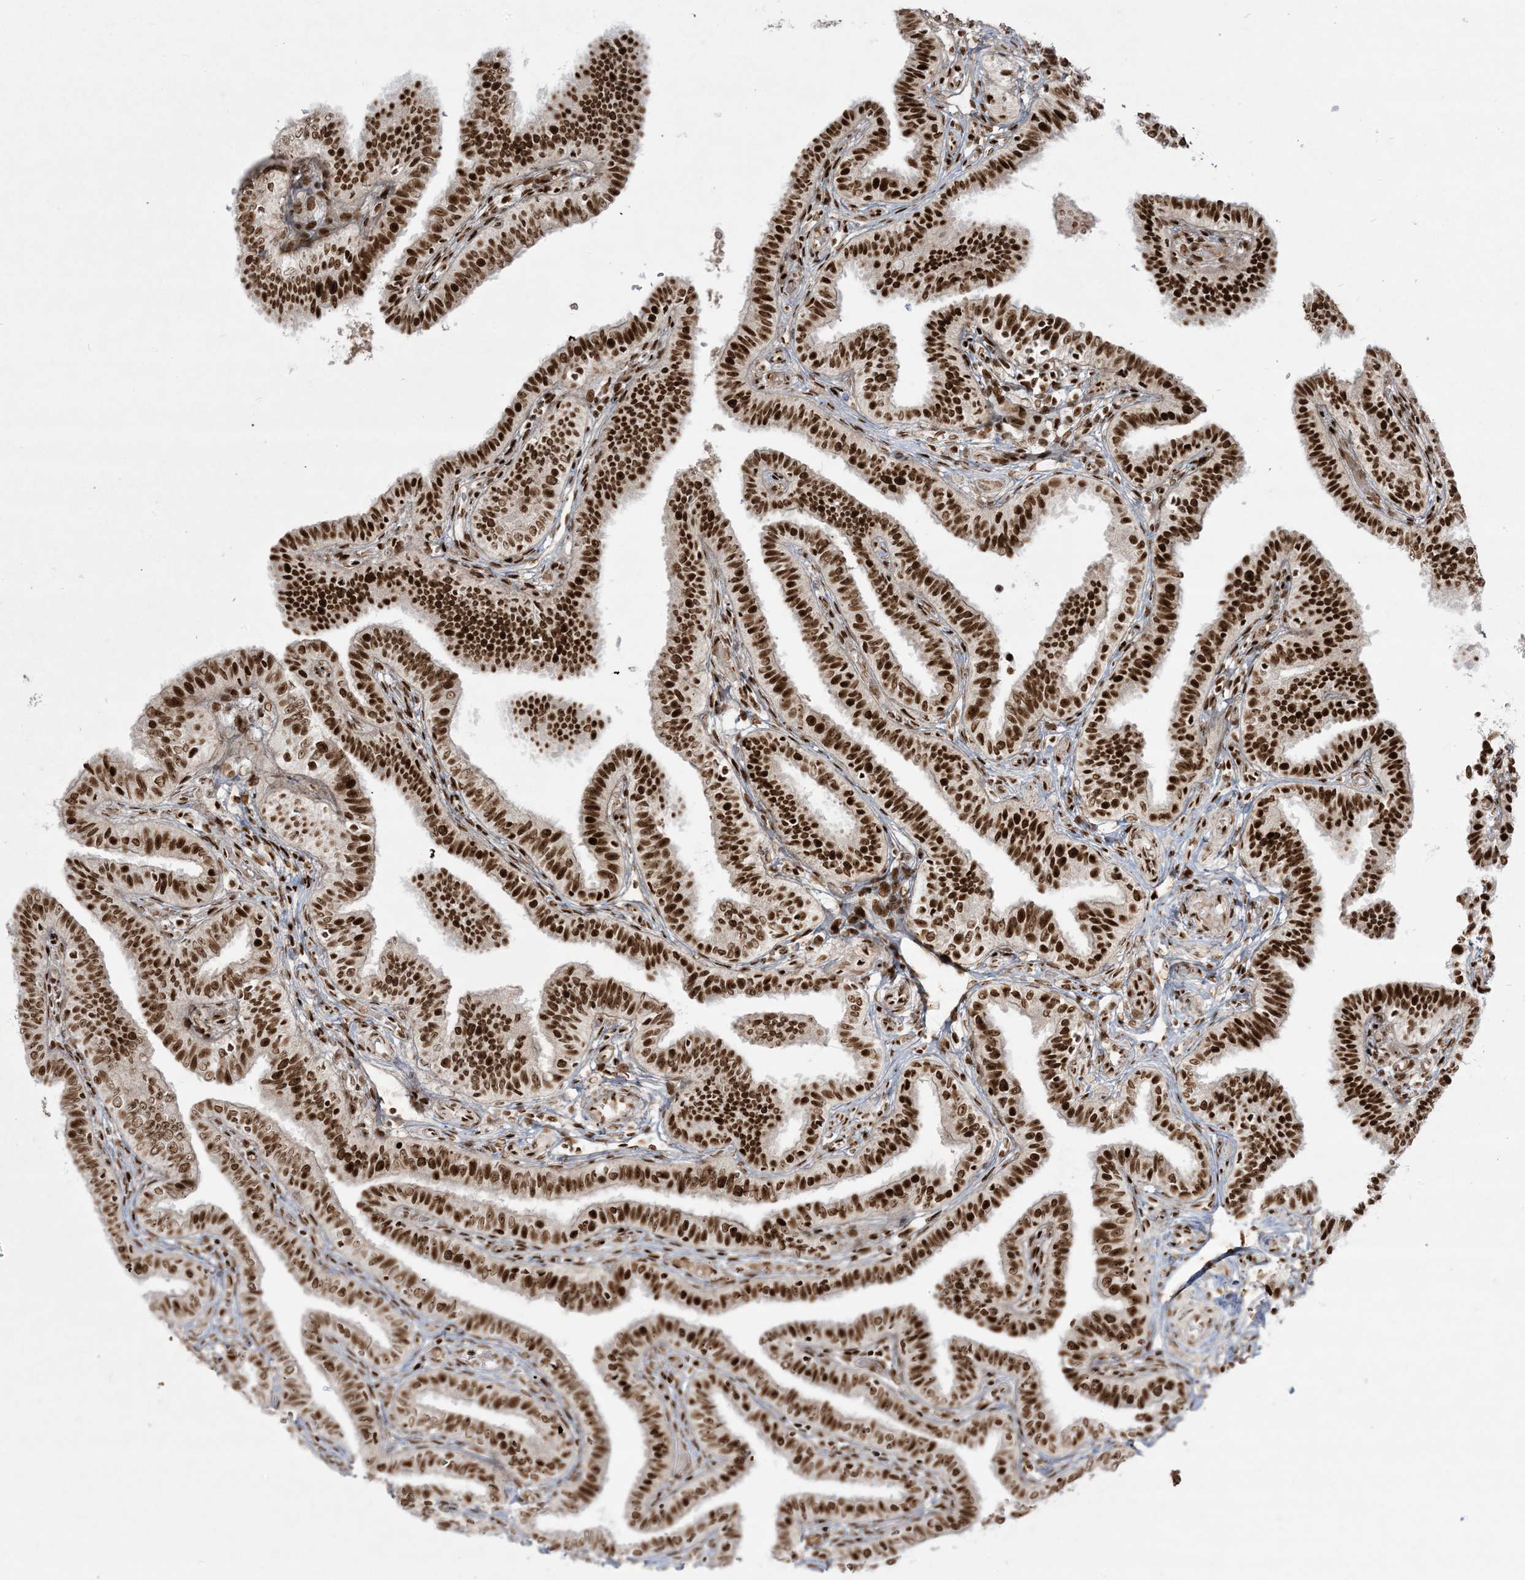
{"staining": {"intensity": "strong", "quantity": ">75%", "location": "nuclear"}, "tissue": "fallopian tube", "cell_type": "Glandular cells", "image_type": "normal", "snomed": [{"axis": "morphology", "description": "Normal tissue, NOS"}, {"axis": "topography", "description": "Fallopian tube"}], "caption": "Glandular cells reveal high levels of strong nuclear expression in approximately >75% of cells in normal fallopian tube.", "gene": "RBM10", "patient": {"sex": "female", "age": 39}}